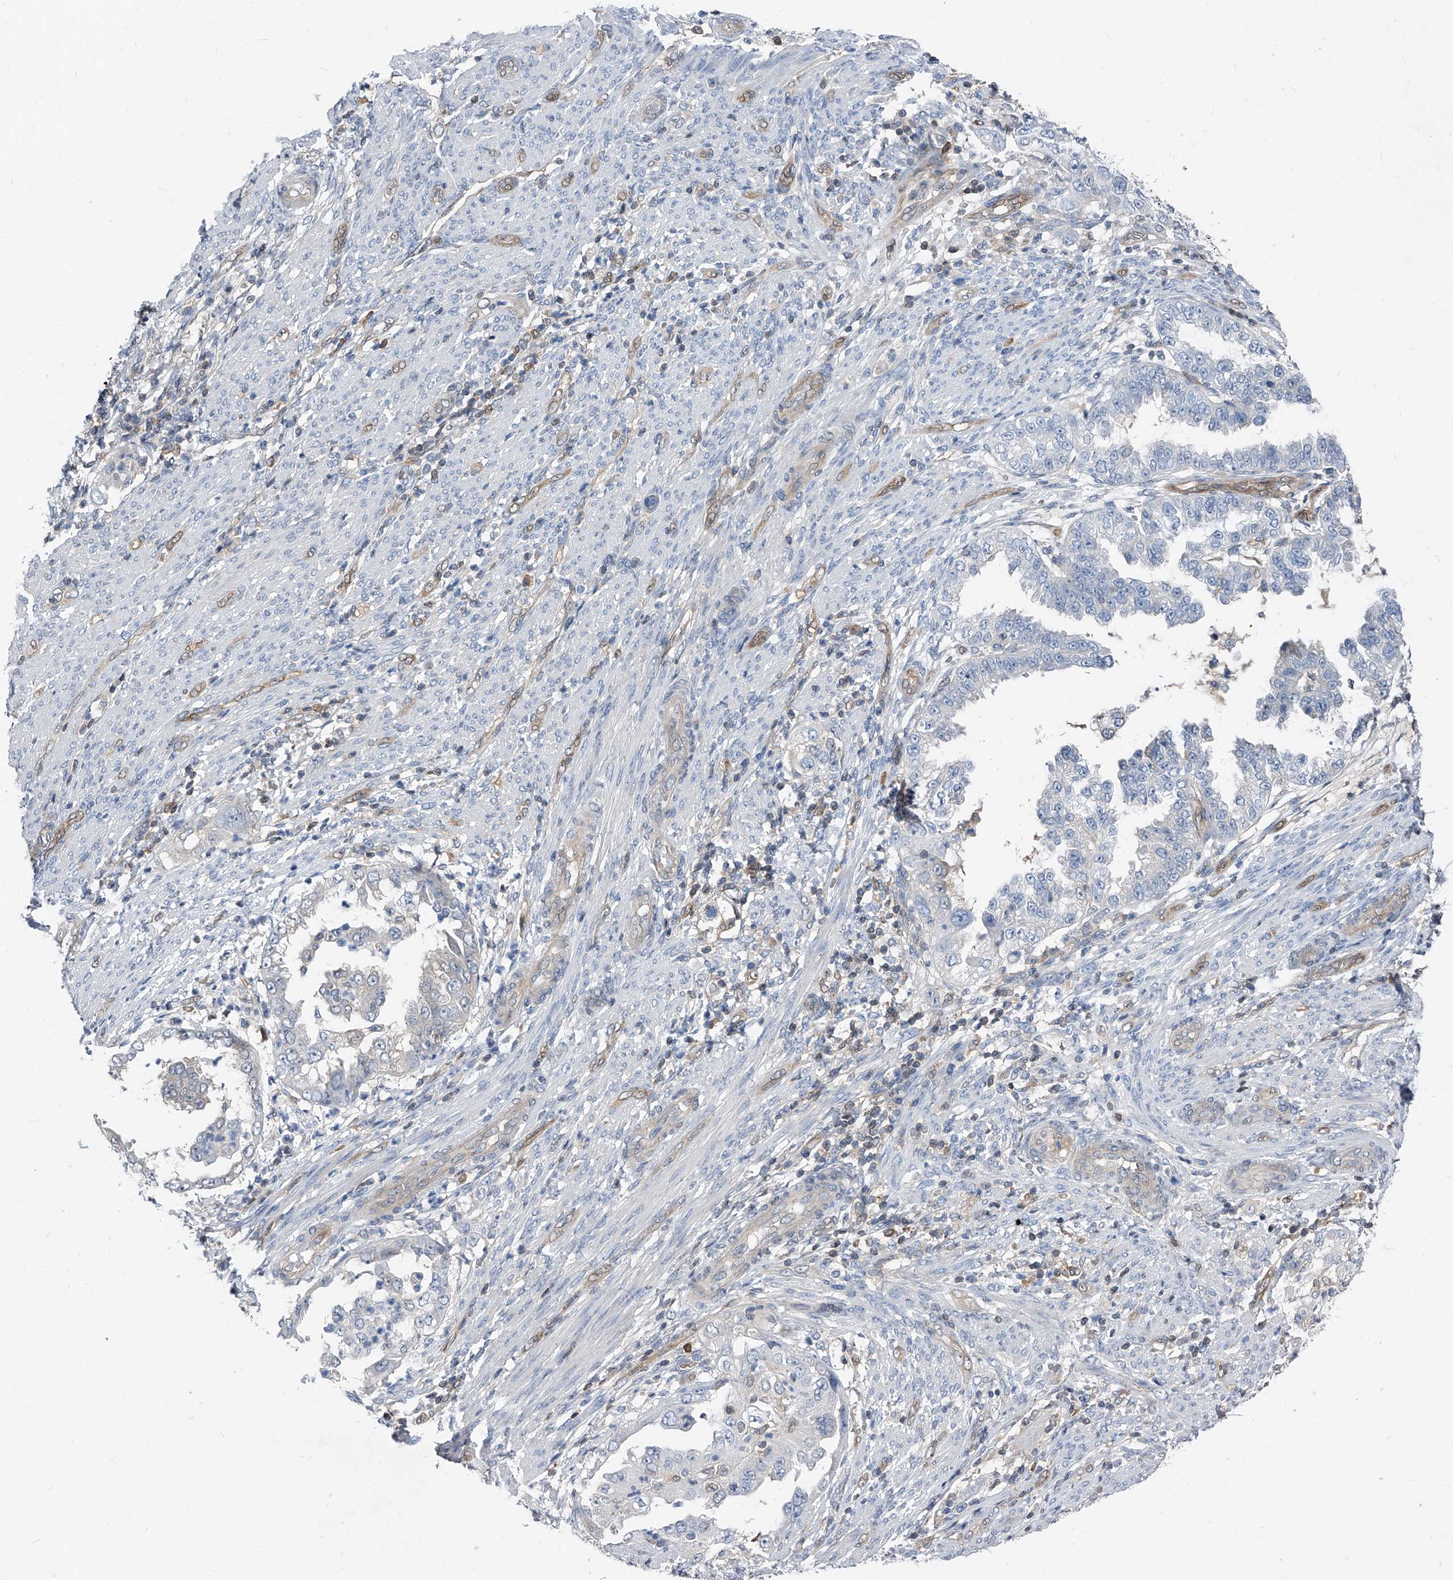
{"staining": {"intensity": "negative", "quantity": "none", "location": "none"}, "tissue": "endometrial cancer", "cell_type": "Tumor cells", "image_type": "cancer", "snomed": [{"axis": "morphology", "description": "Adenocarcinoma, NOS"}, {"axis": "topography", "description": "Endometrium"}], "caption": "Immunohistochemical staining of human endometrial adenocarcinoma reveals no significant expression in tumor cells.", "gene": "MAP2K6", "patient": {"sex": "female", "age": 85}}